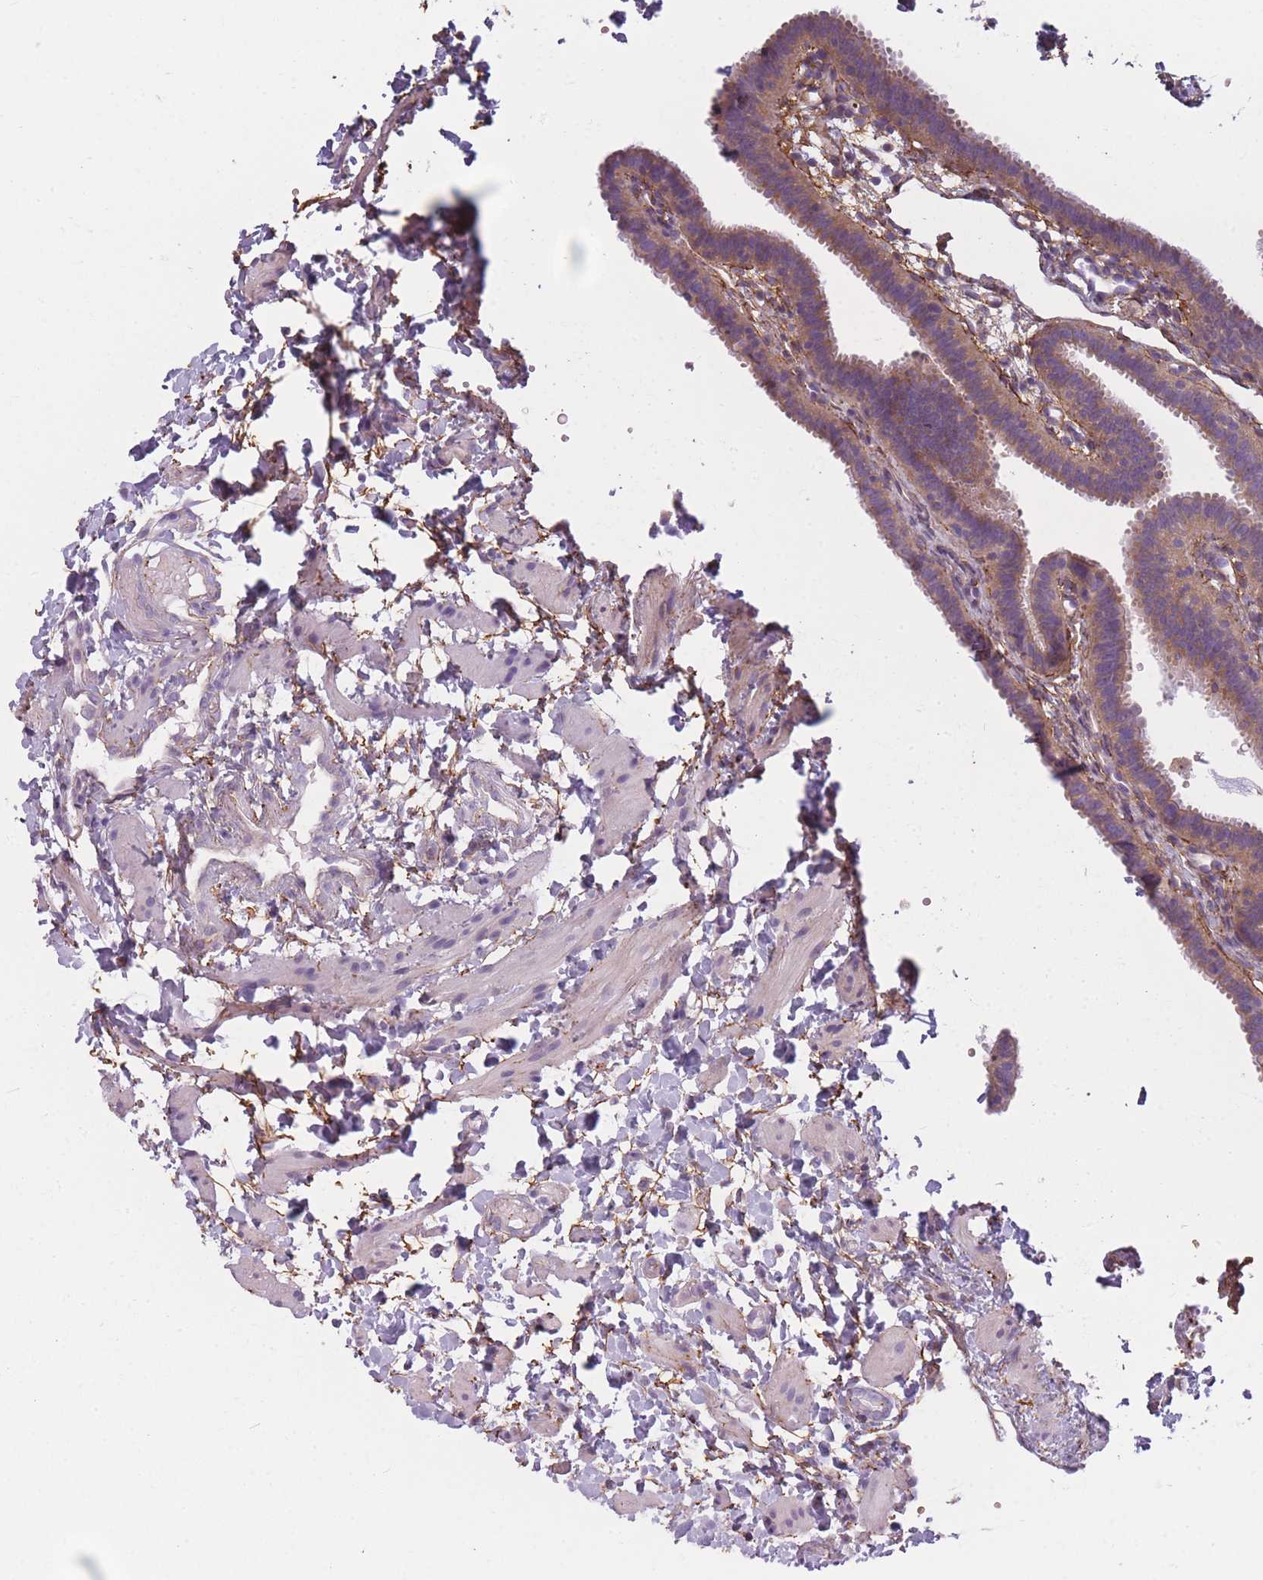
{"staining": {"intensity": "weak", "quantity": "25%-75%", "location": "cytoplasmic/membranous"}, "tissue": "fallopian tube", "cell_type": "Glandular cells", "image_type": "normal", "snomed": [{"axis": "morphology", "description": "Normal tissue, NOS"}, {"axis": "topography", "description": "Fallopian tube"}], "caption": "Fallopian tube stained with a brown dye demonstrates weak cytoplasmic/membranous positive positivity in approximately 25%-75% of glandular cells.", "gene": "AP3M1", "patient": {"sex": "female", "age": 37}}